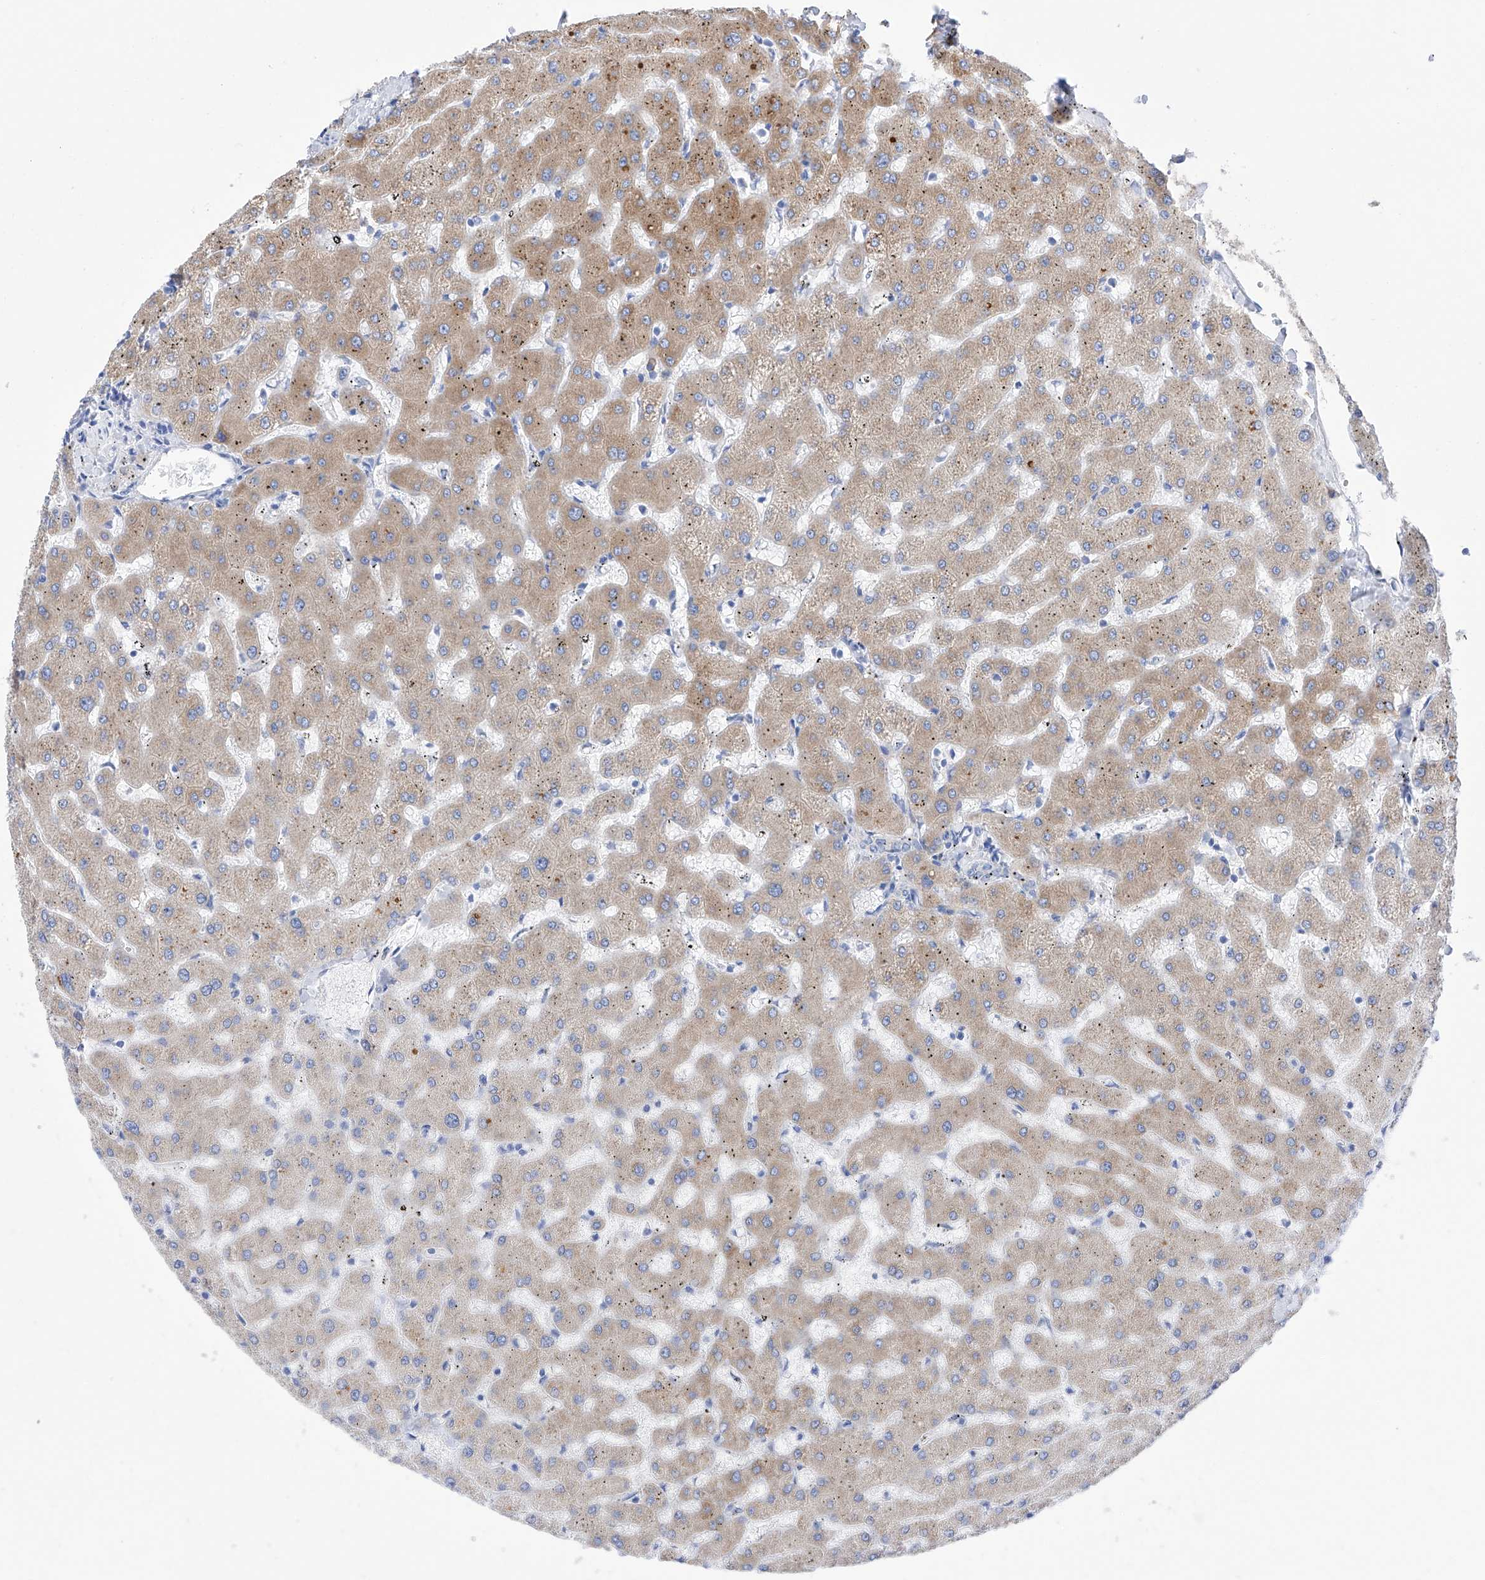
{"staining": {"intensity": "negative", "quantity": "none", "location": "none"}, "tissue": "liver", "cell_type": "Cholangiocytes", "image_type": "normal", "snomed": [{"axis": "morphology", "description": "Normal tissue, NOS"}, {"axis": "topography", "description": "Liver"}], "caption": "High magnification brightfield microscopy of normal liver stained with DAB (brown) and counterstained with hematoxylin (blue): cholangiocytes show no significant positivity. The staining is performed using DAB brown chromogen with nuclei counter-stained in using hematoxylin.", "gene": "PDIA5", "patient": {"sex": "female", "age": 63}}